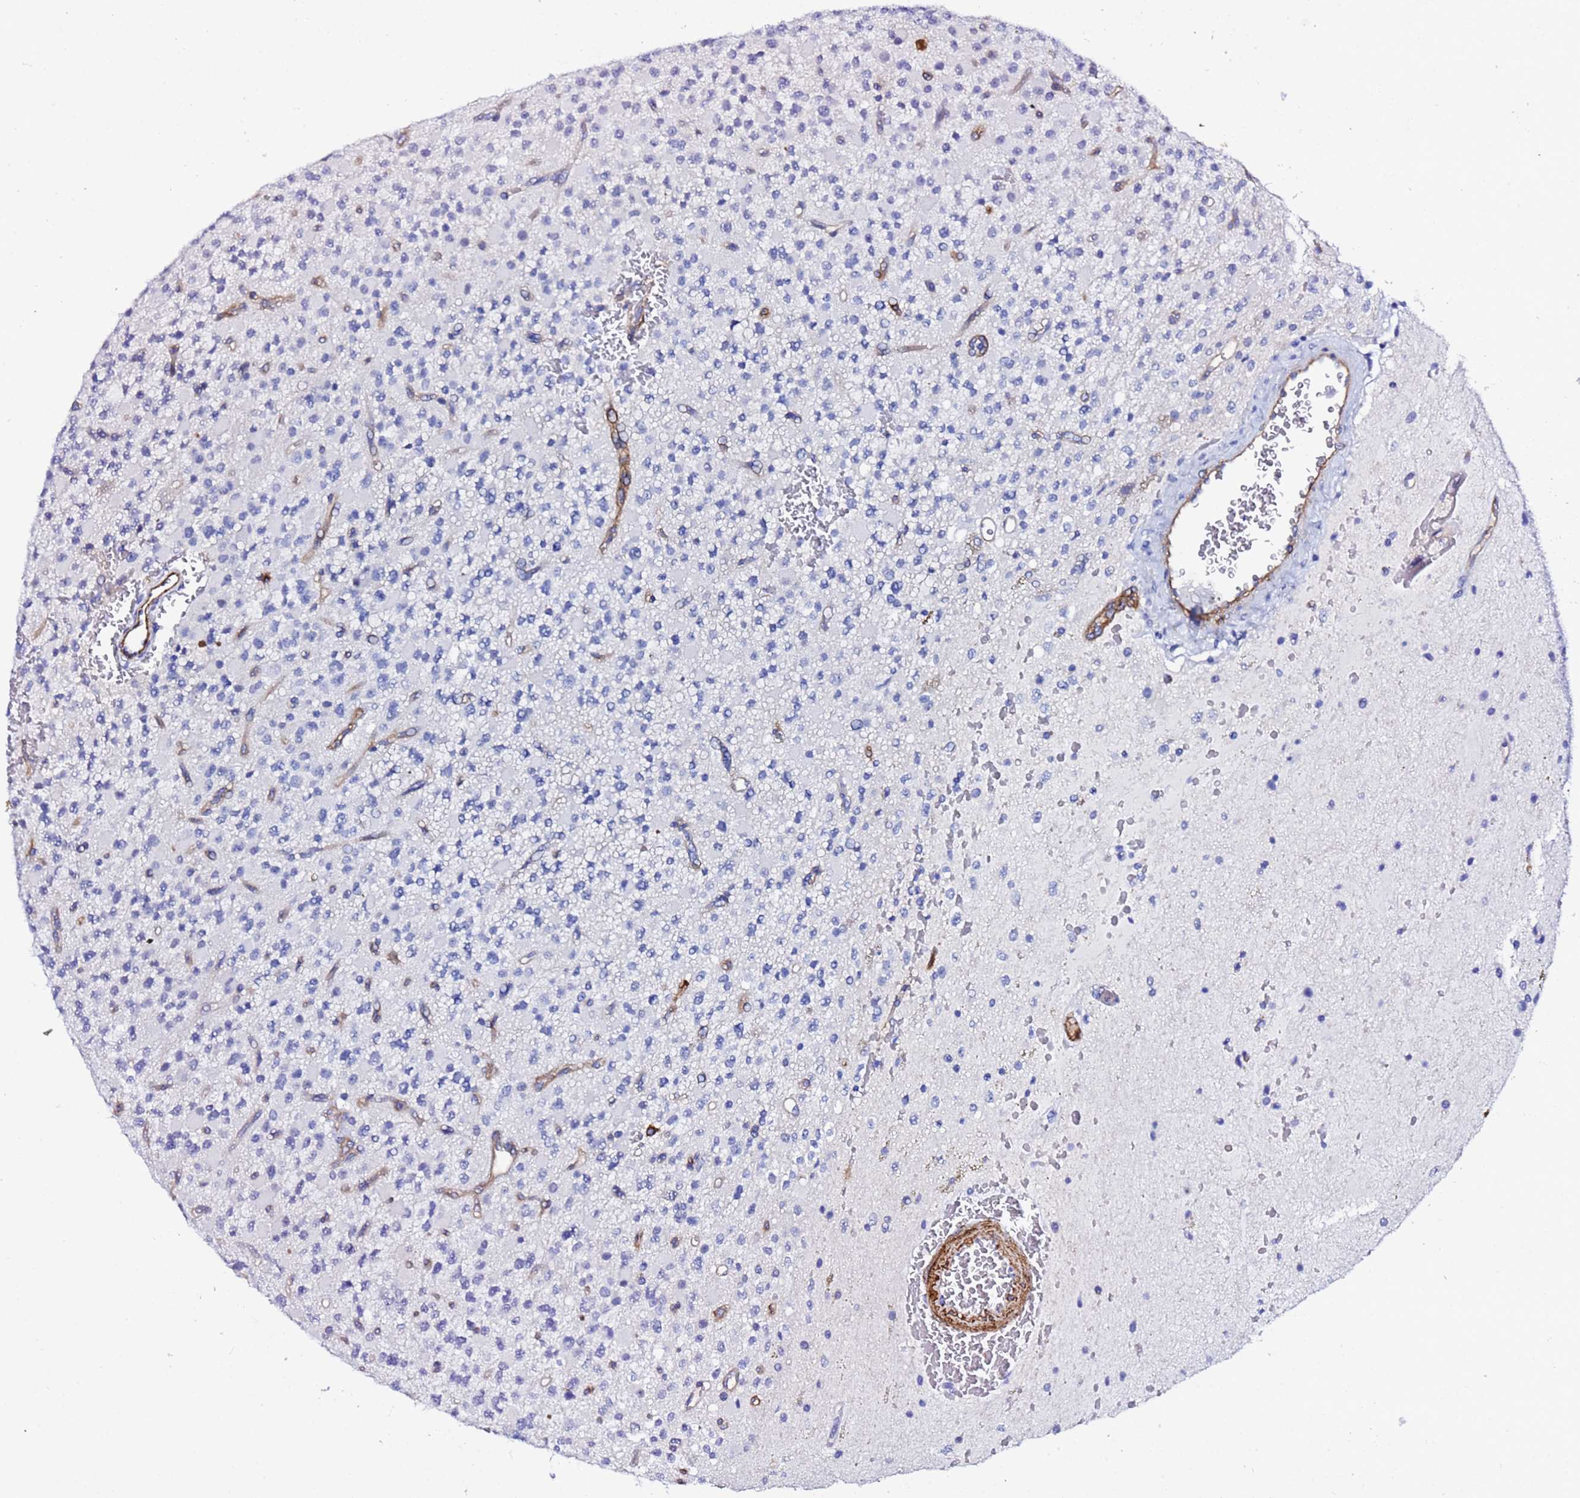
{"staining": {"intensity": "negative", "quantity": "none", "location": "none"}, "tissue": "glioma", "cell_type": "Tumor cells", "image_type": "cancer", "snomed": [{"axis": "morphology", "description": "Glioma, malignant, High grade"}, {"axis": "topography", "description": "Brain"}], "caption": "Glioma stained for a protein using immunohistochemistry displays no expression tumor cells.", "gene": "DEFB104A", "patient": {"sex": "male", "age": 34}}